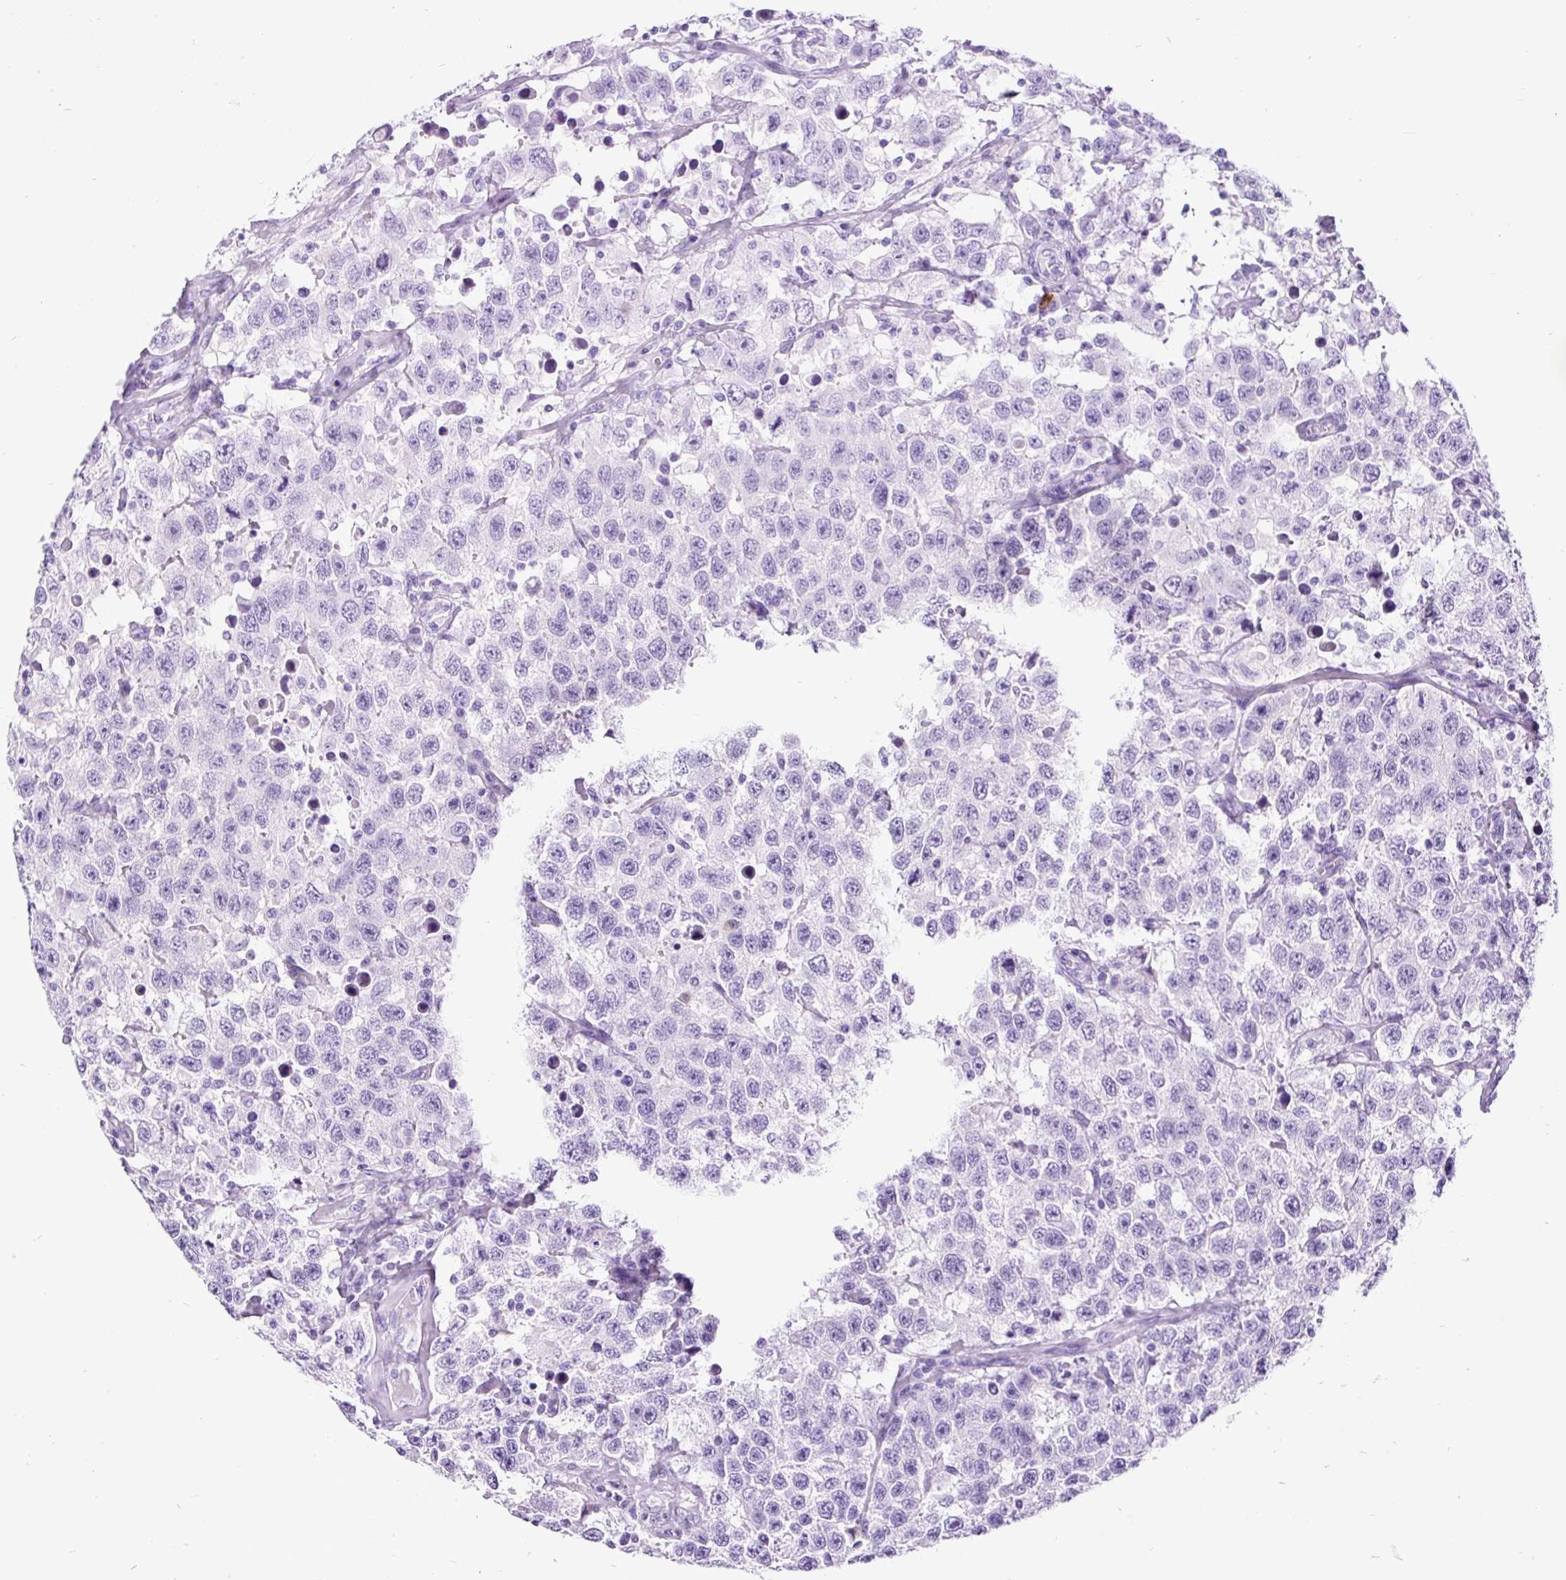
{"staining": {"intensity": "negative", "quantity": "none", "location": "none"}, "tissue": "testis cancer", "cell_type": "Tumor cells", "image_type": "cancer", "snomed": [{"axis": "morphology", "description": "Seminoma, NOS"}, {"axis": "topography", "description": "Testis"}], "caption": "A photomicrograph of testis cancer stained for a protein exhibits no brown staining in tumor cells.", "gene": "PDIA2", "patient": {"sex": "male", "age": 41}}